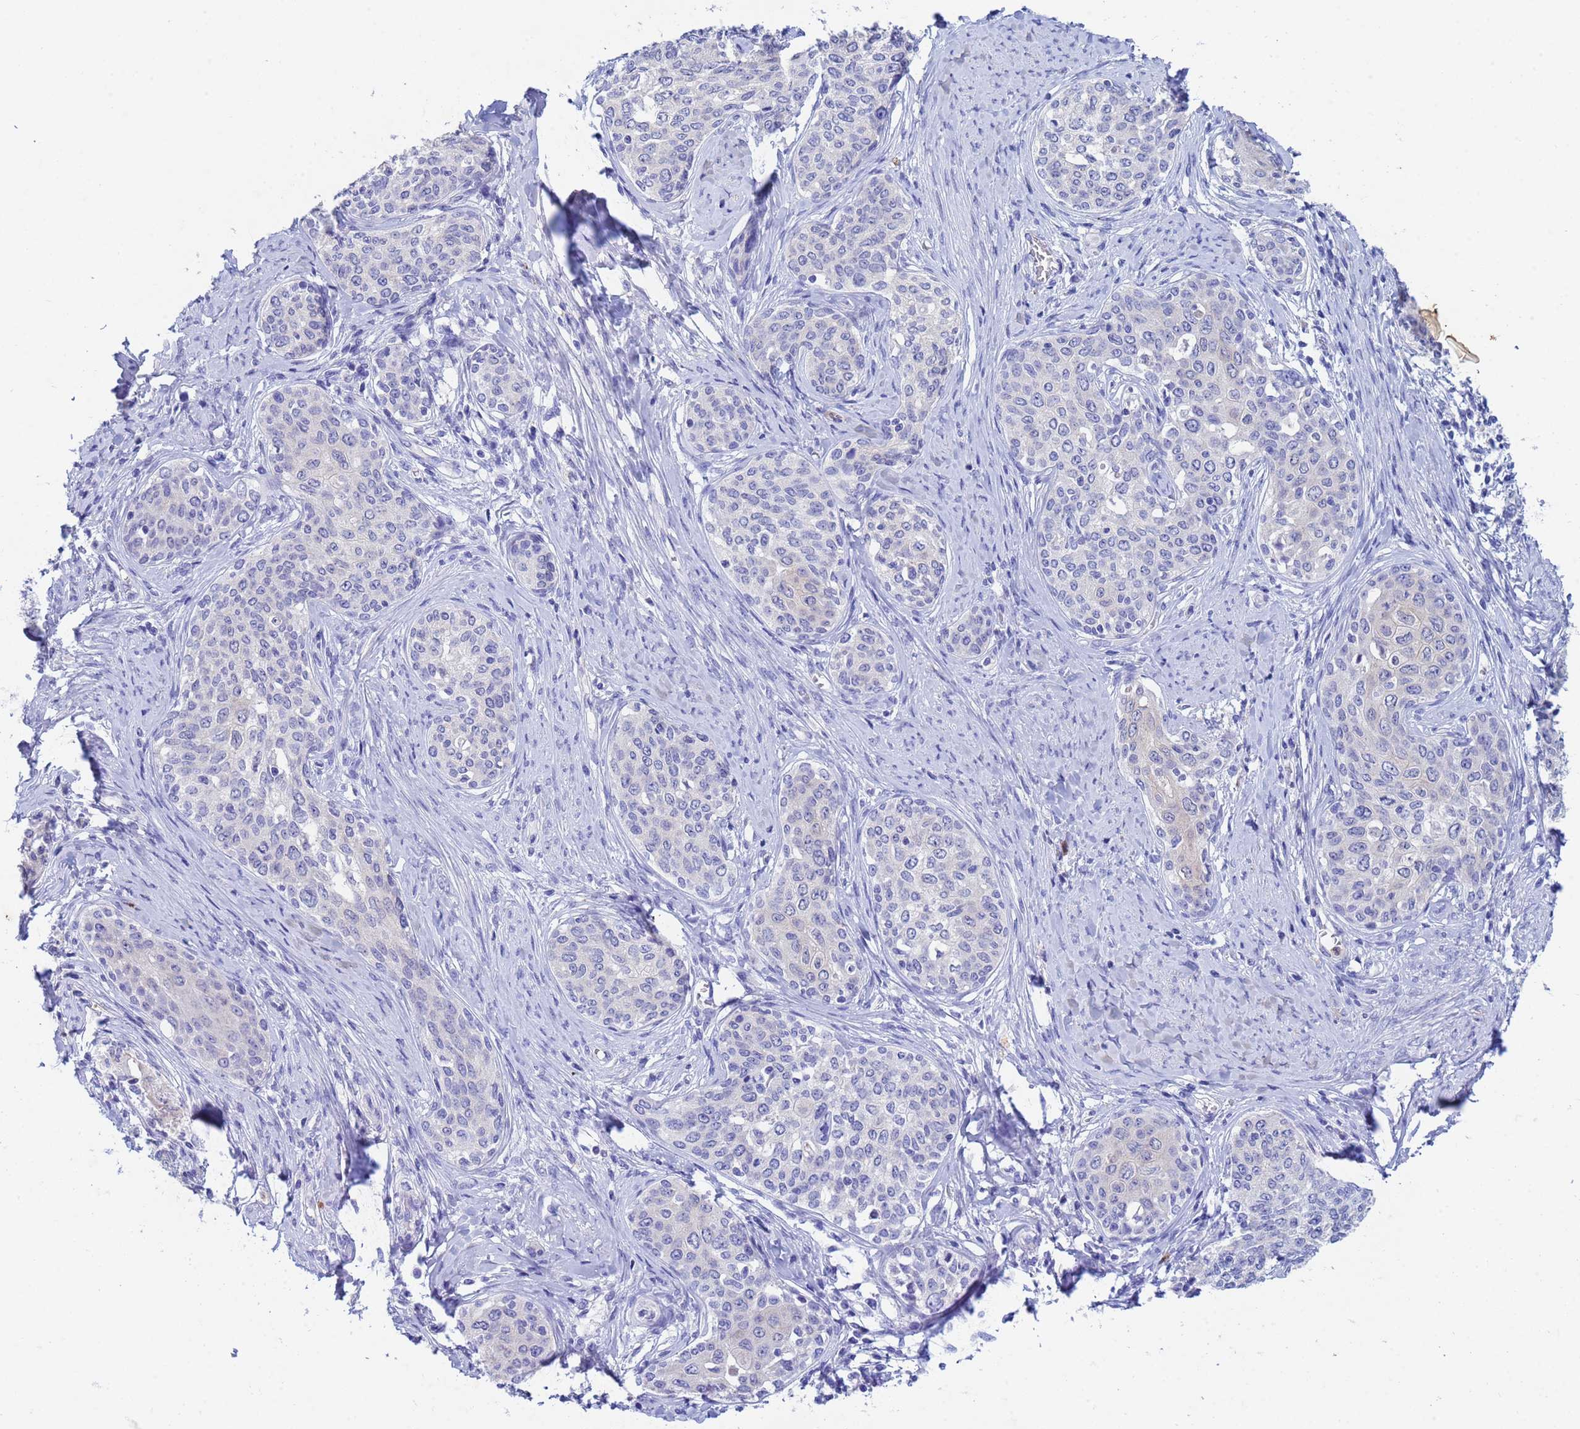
{"staining": {"intensity": "negative", "quantity": "none", "location": "none"}, "tissue": "cervical cancer", "cell_type": "Tumor cells", "image_type": "cancer", "snomed": [{"axis": "morphology", "description": "Squamous cell carcinoma, NOS"}, {"axis": "morphology", "description": "Adenocarcinoma, NOS"}, {"axis": "topography", "description": "Cervix"}], "caption": "Image shows no significant protein expression in tumor cells of cervical cancer (squamous cell carcinoma).", "gene": "CSTB", "patient": {"sex": "female", "age": 52}}